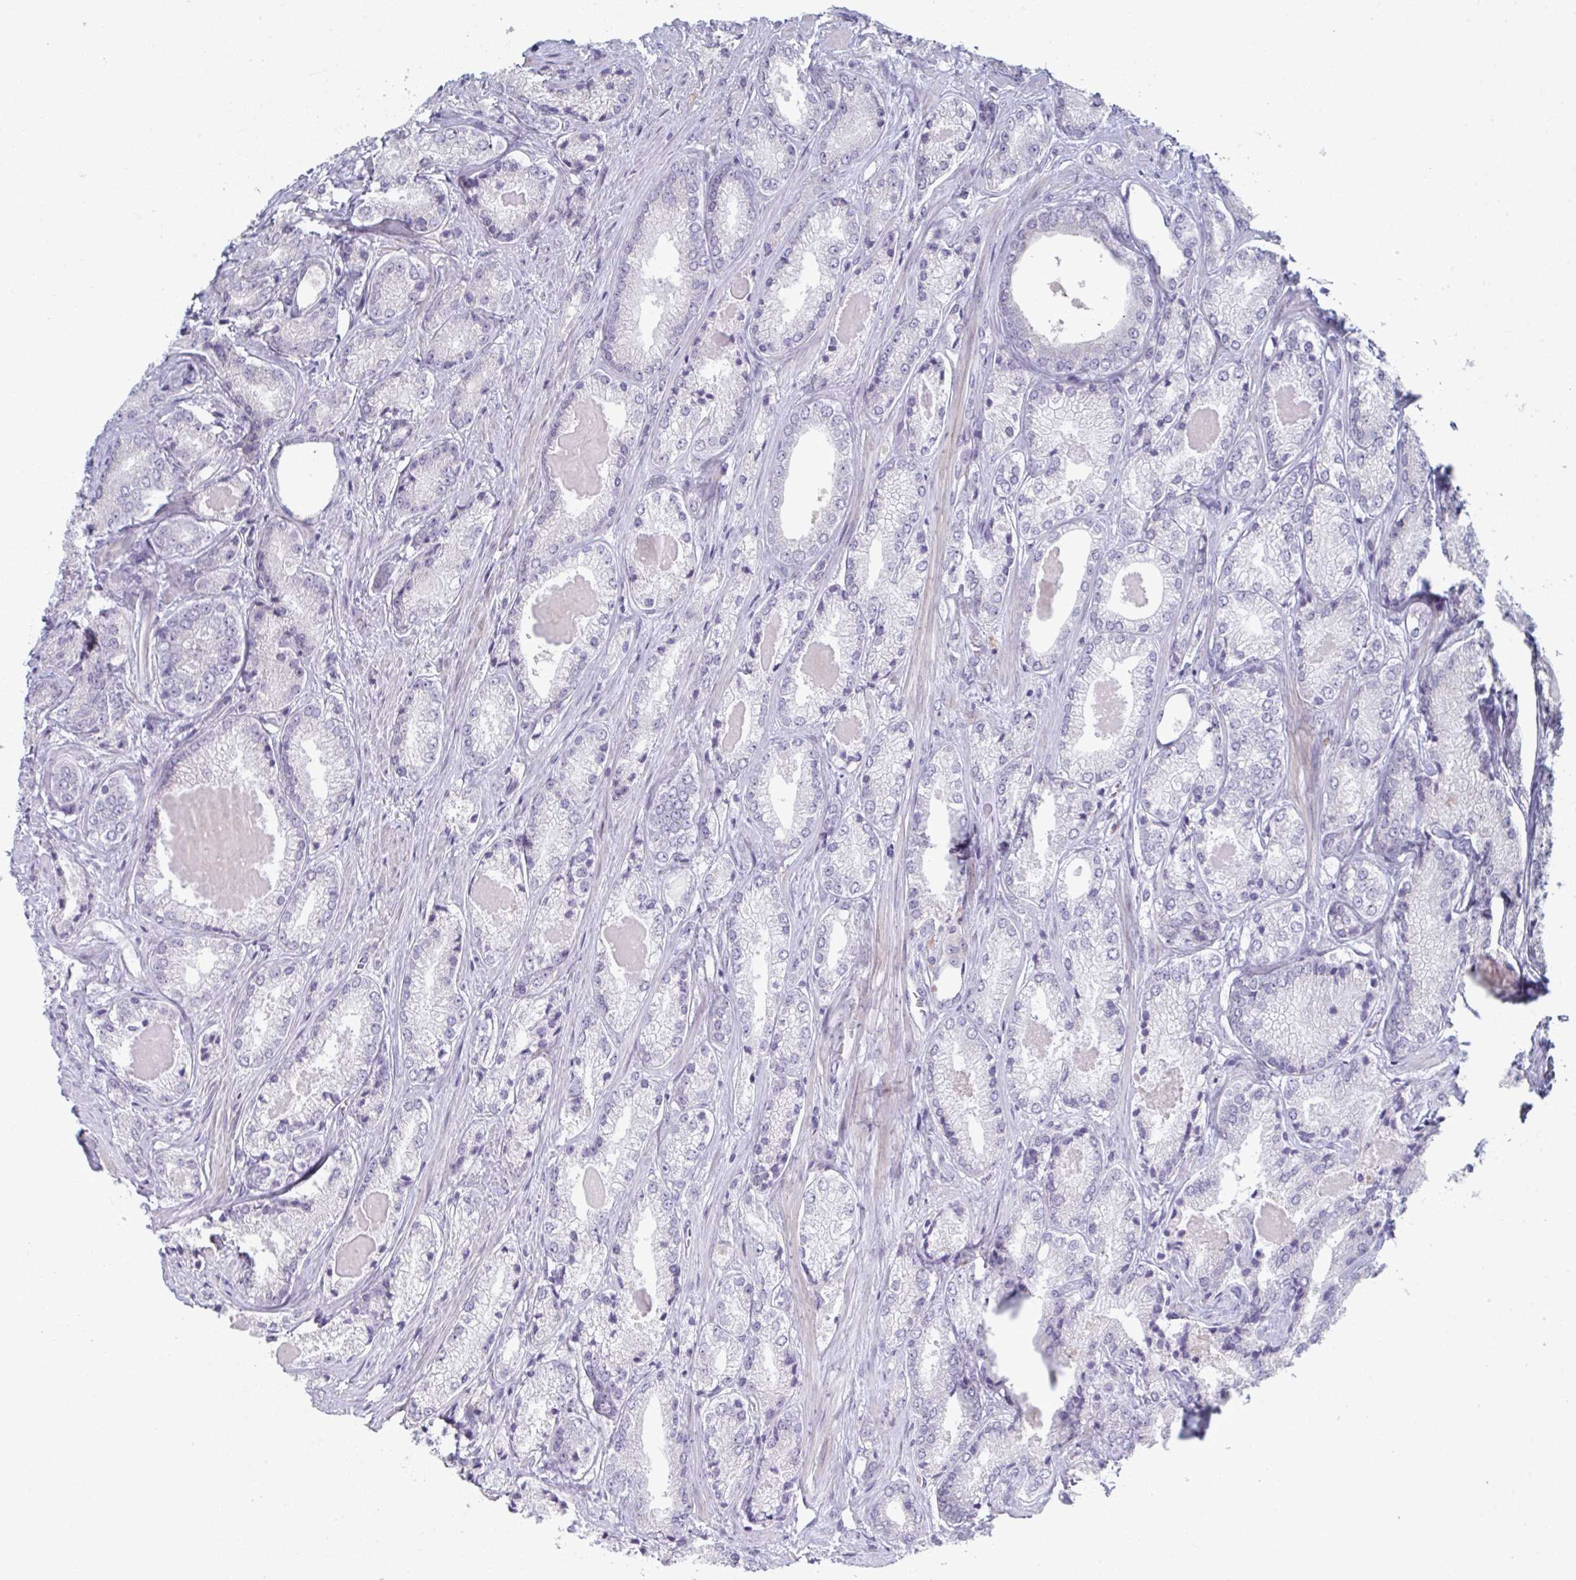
{"staining": {"intensity": "negative", "quantity": "none", "location": "none"}, "tissue": "prostate cancer", "cell_type": "Tumor cells", "image_type": "cancer", "snomed": [{"axis": "morphology", "description": "Adenocarcinoma, NOS"}, {"axis": "morphology", "description": "Adenocarcinoma, Low grade"}, {"axis": "topography", "description": "Prostate"}], "caption": "DAB (3,3'-diaminobenzidine) immunohistochemical staining of human prostate cancer exhibits no significant expression in tumor cells.", "gene": "A1CF", "patient": {"sex": "male", "age": 68}}